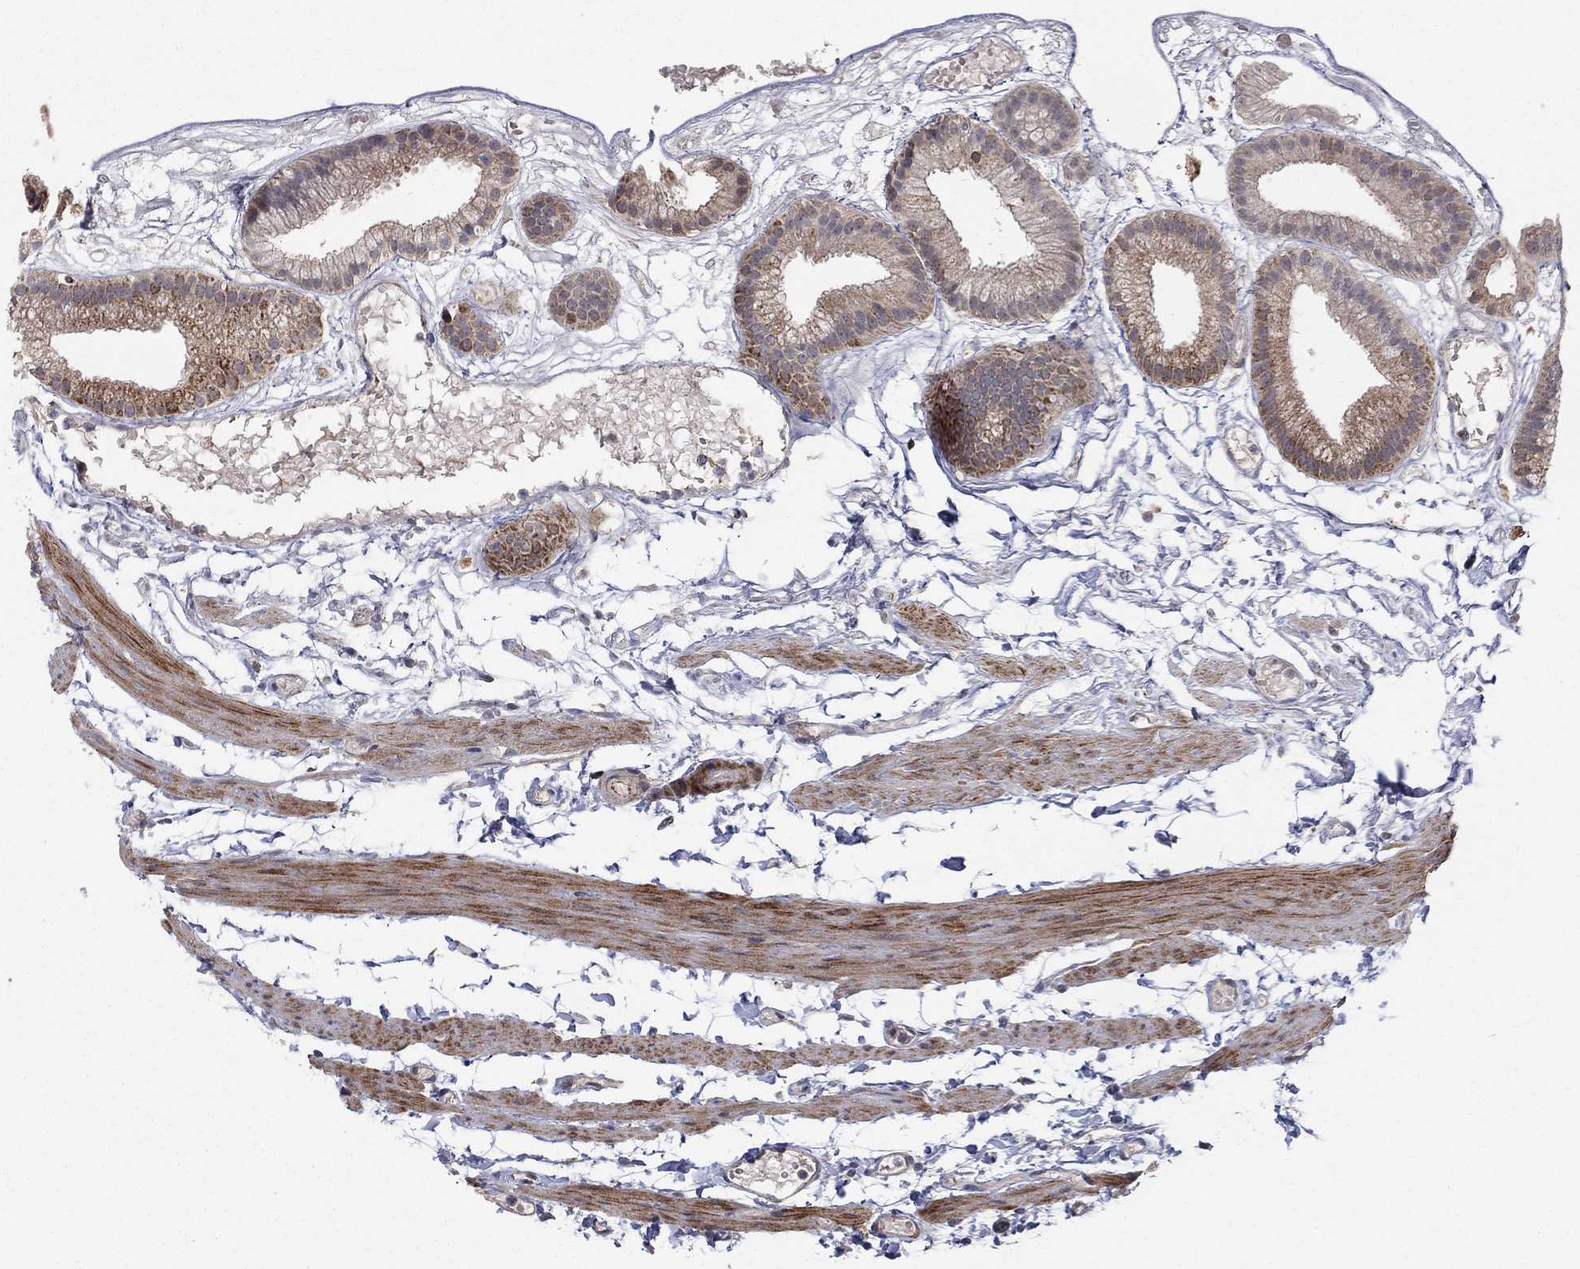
{"staining": {"intensity": "moderate", "quantity": ">75%", "location": "cytoplasmic/membranous"}, "tissue": "gallbladder", "cell_type": "Glandular cells", "image_type": "normal", "snomed": [{"axis": "morphology", "description": "Normal tissue, NOS"}, {"axis": "topography", "description": "Gallbladder"}], "caption": "Gallbladder was stained to show a protein in brown. There is medium levels of moderate cytoplasmic/membranous positivity in about >75% of glandular cells.", "gene": "ZNF395", "patient": {"sex": "female", "age": 45}}